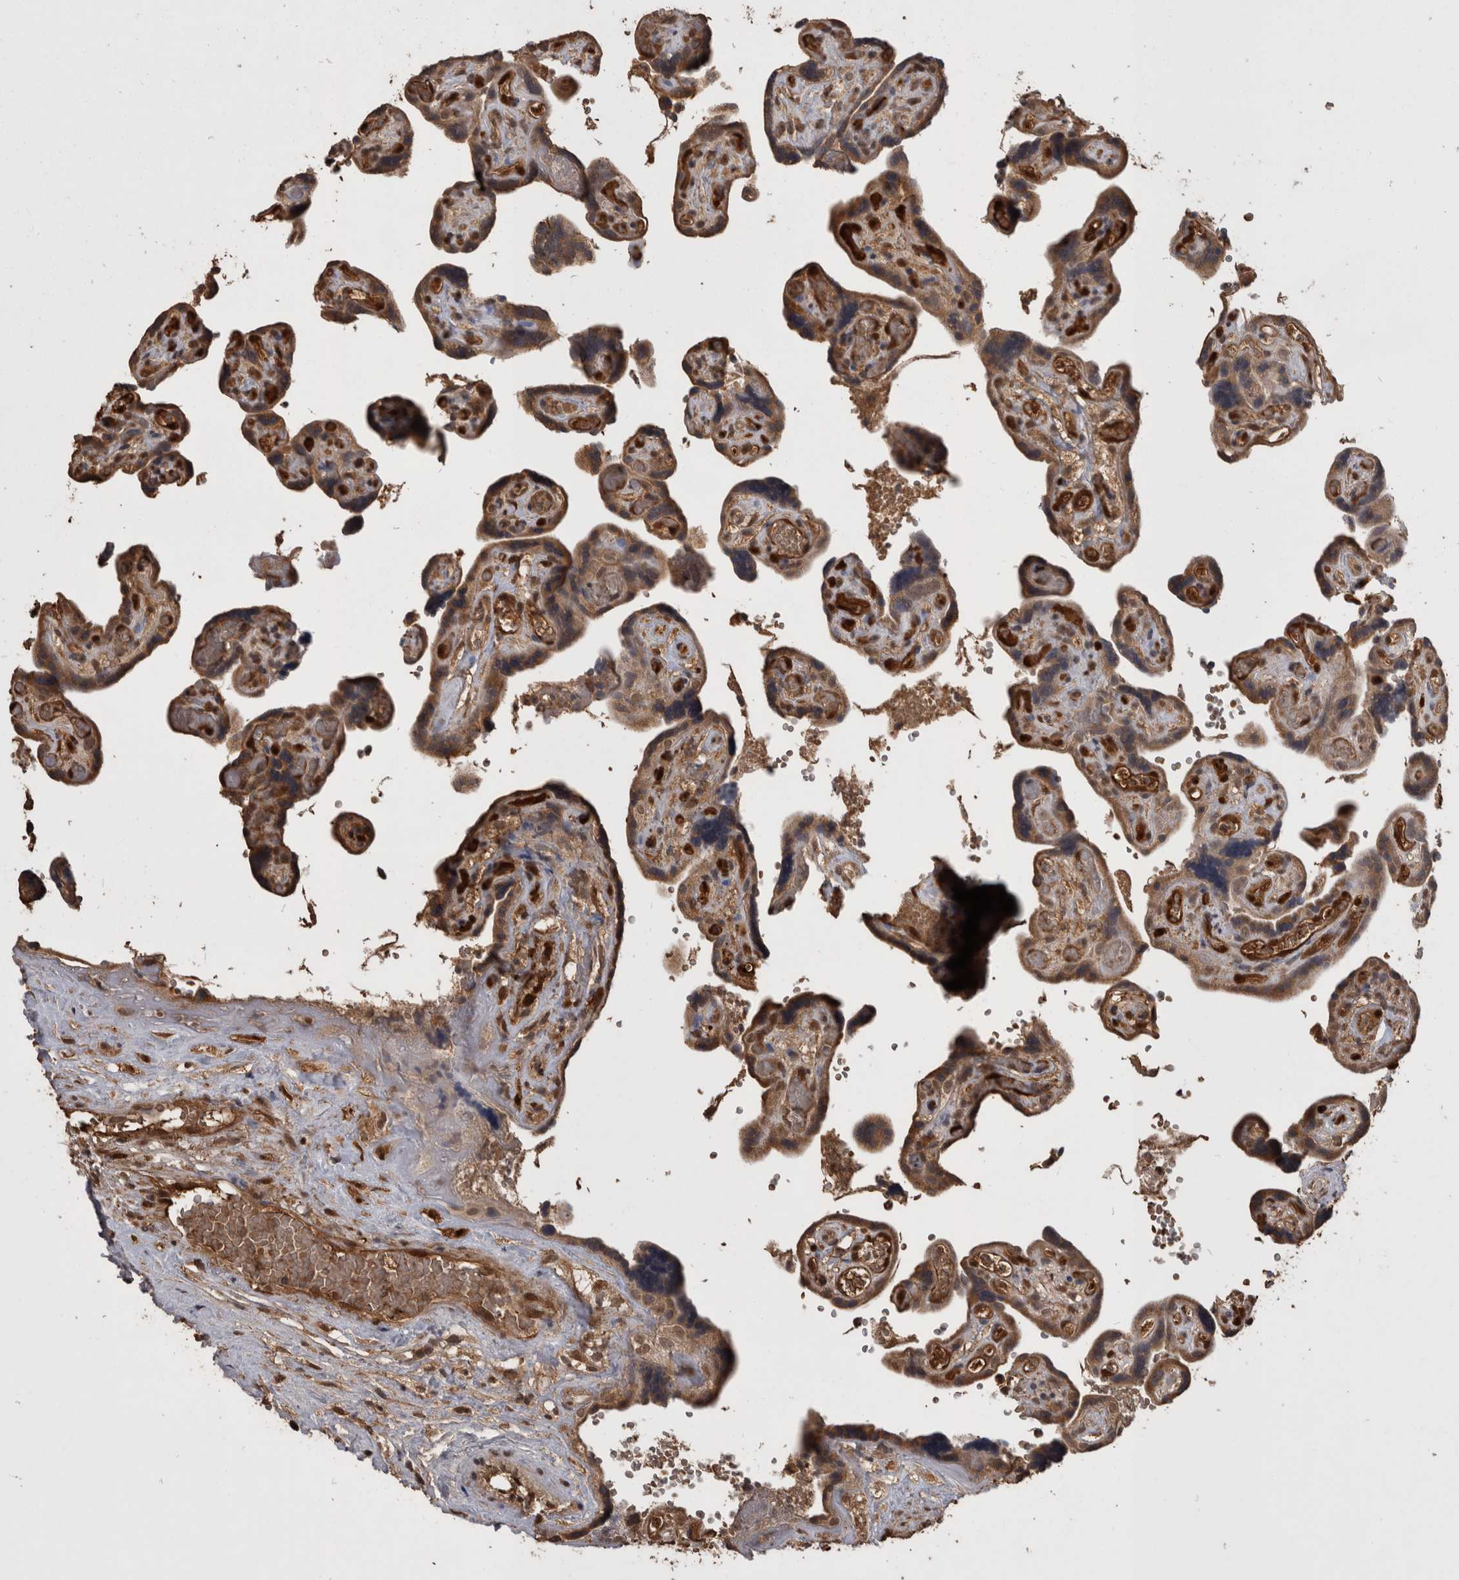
{"staining": {"intensity": "moderate", "quantity": ">75%", "location": "cytoplasmic/membranous,nuclear"}, "tissue": "placenta", "cell_type": "Decidual cells", "image_type": "normal", "snomed": [{"axis": "morphology", "description": "Normal tissue, NOS"}, {"axis": "topography", "description": "Placenta"}], "caption": "Placenta stained for a protein displays moderate cytoplasmic/membranous,nuclear positivity in decidual cells. (Brightfield microscopy of DAB IHC at high magnification).", "gene": "LXN", "patient": {"sex": "female", "age": 30}}